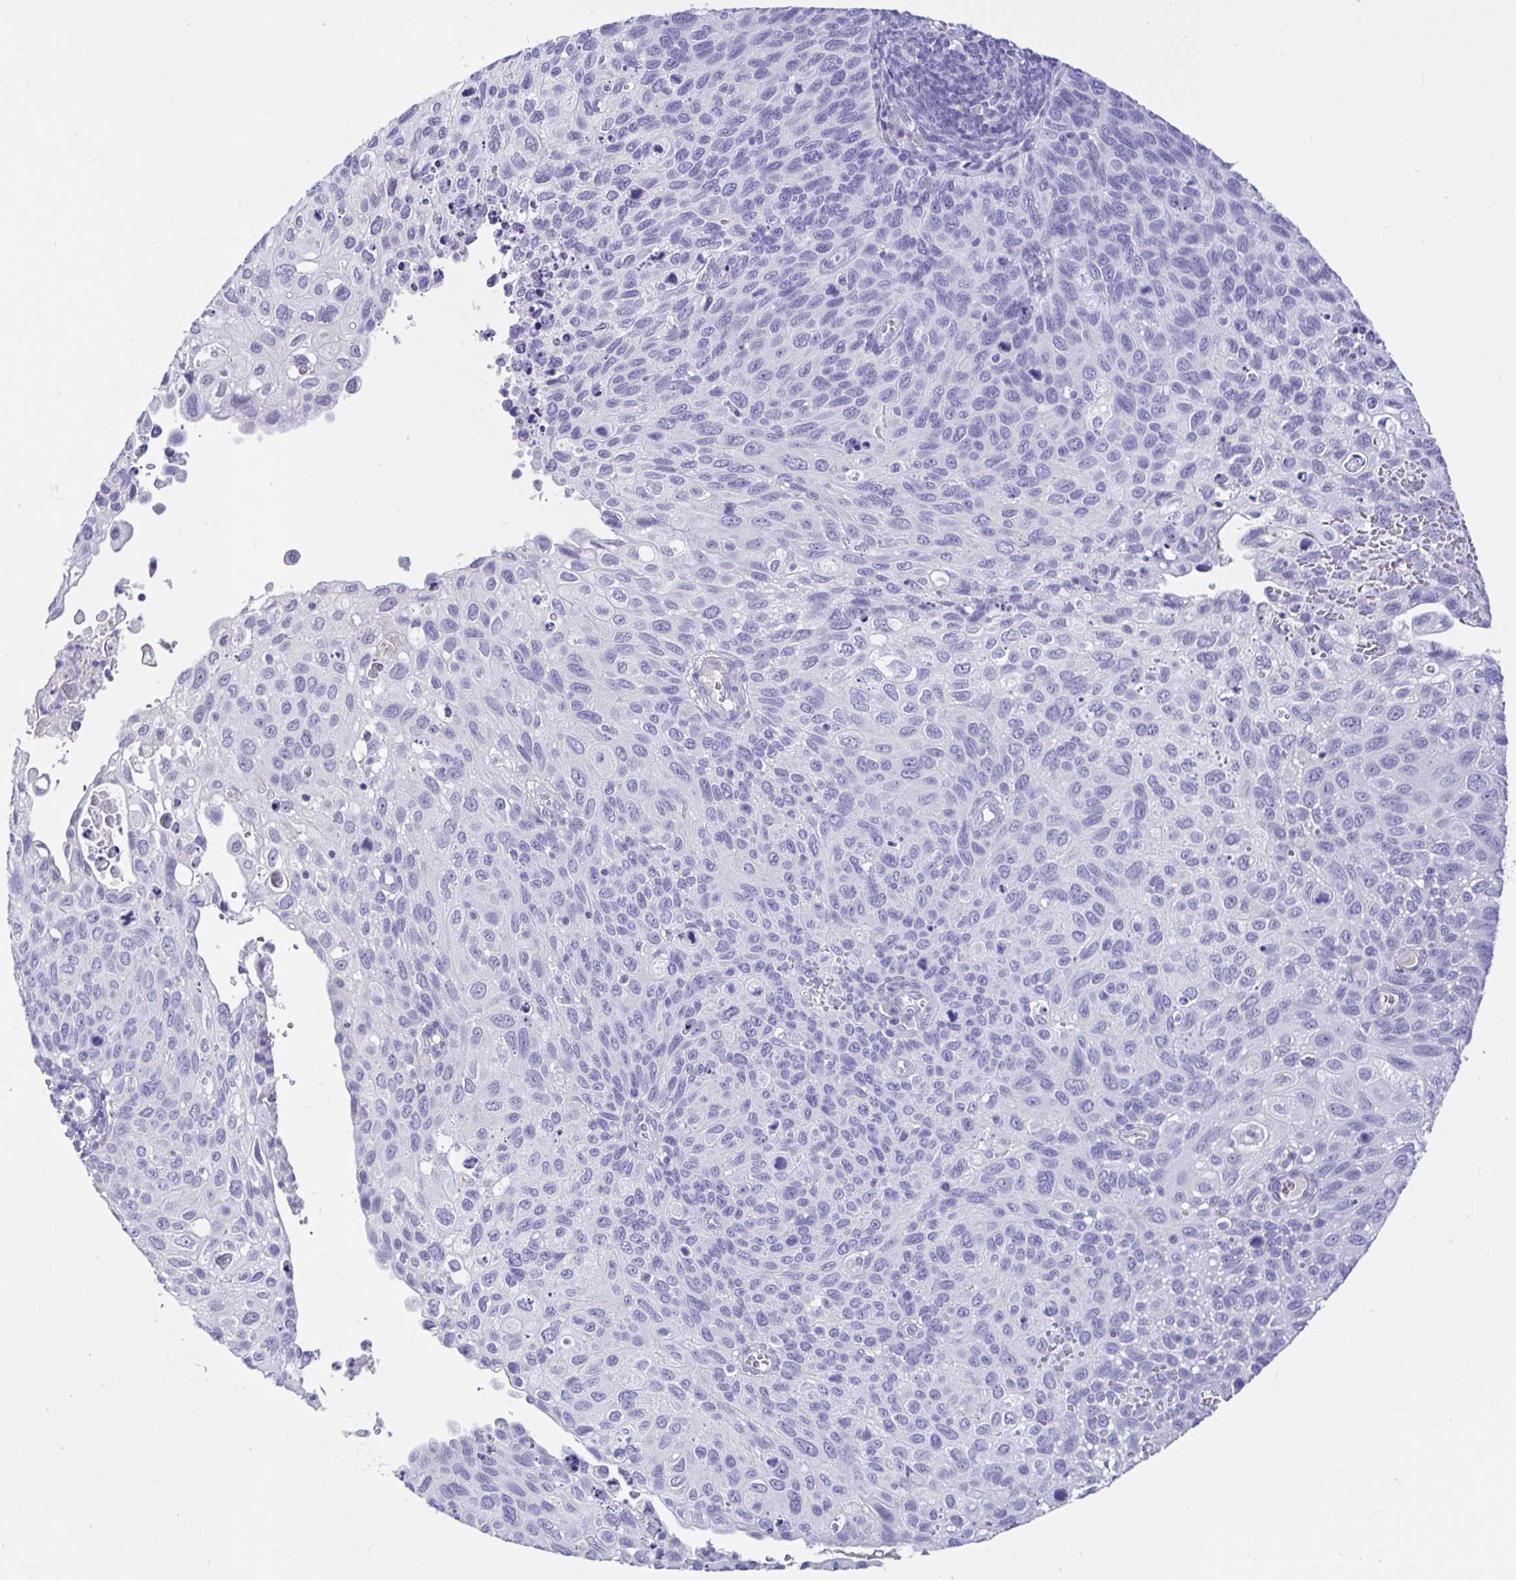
{"staining": {"intensity": "negative", "quantity": "none", "location": "none"}, "tissue": "cervical cancer", "cell_type": "Tumor cells", "image_type": "cancer", "snomed": [{"axis": "morphology", "description": "Squamous cell carcinoma, NOS"}, {"axis": "topography", "description": "Cervix"}], "caption": "This is an immunohistochemistry (IHC) histopathology image of cervical squamous cell carcinoma. There is no positivity in tumor cells.", "gene": "TPTE", "patient": {"sex": "female", "age": 70}}